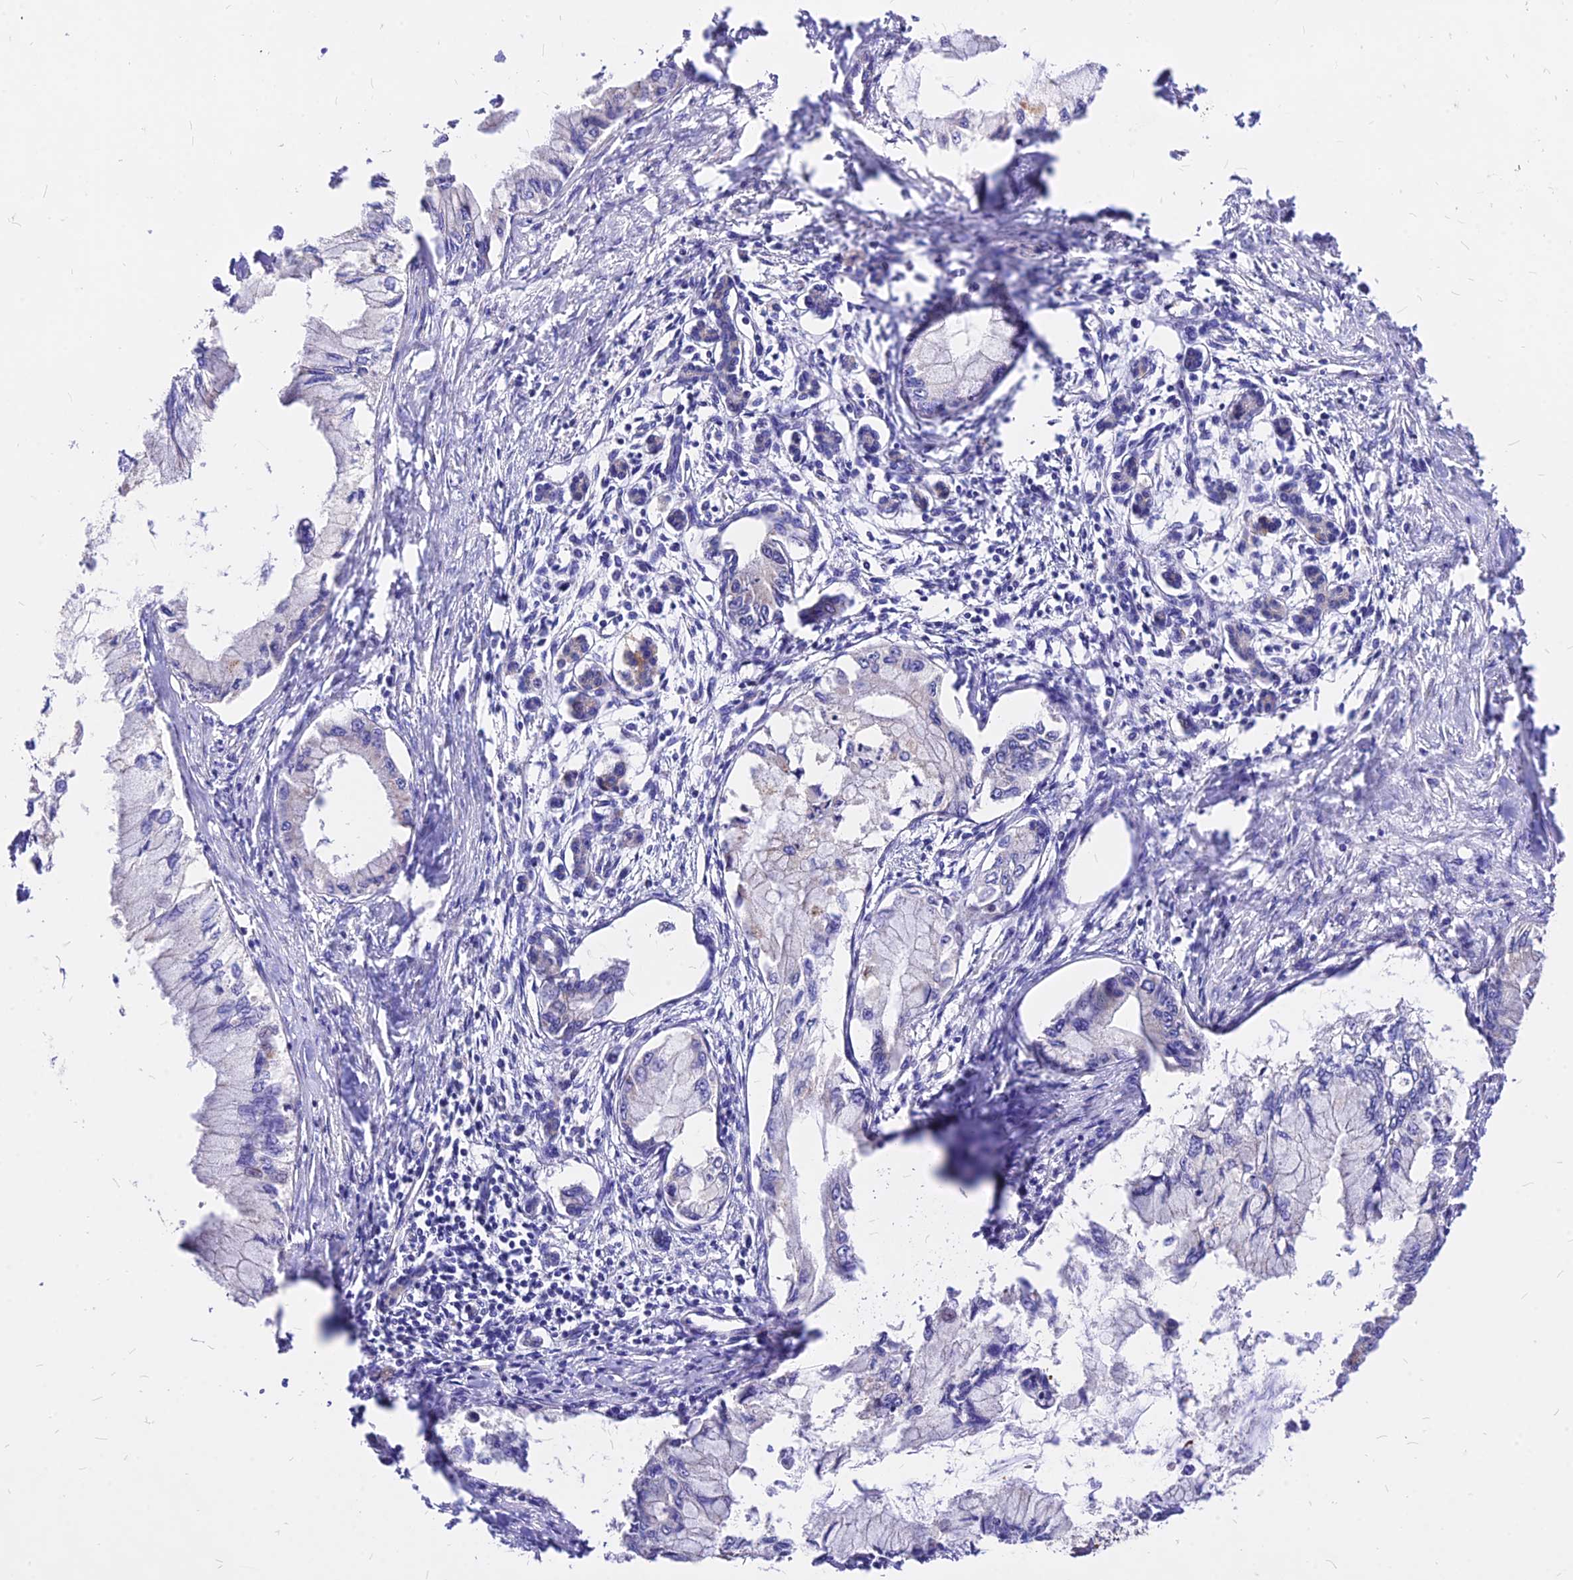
{"staining": {"intensity": "negative", "quantity": "none", "location": "none"}, "tissue": "pancreatic cancer", "cell_type": "Tumor cells", "image_type": "cancer", "snomed": [{"axis": "morphology", "description": "Adenocarcinoma, NOS"}, {"axis": "topography", "description": "Pancreas"}], "caption": "High power microscopy photomicrograph of an immunohistochemistry (IHC) micrograph of pancreatic cancer, revealing no significant positivity in tumor cells.", "gene": "MRPL3", "patient": {"sex": "male", "age": 48}}